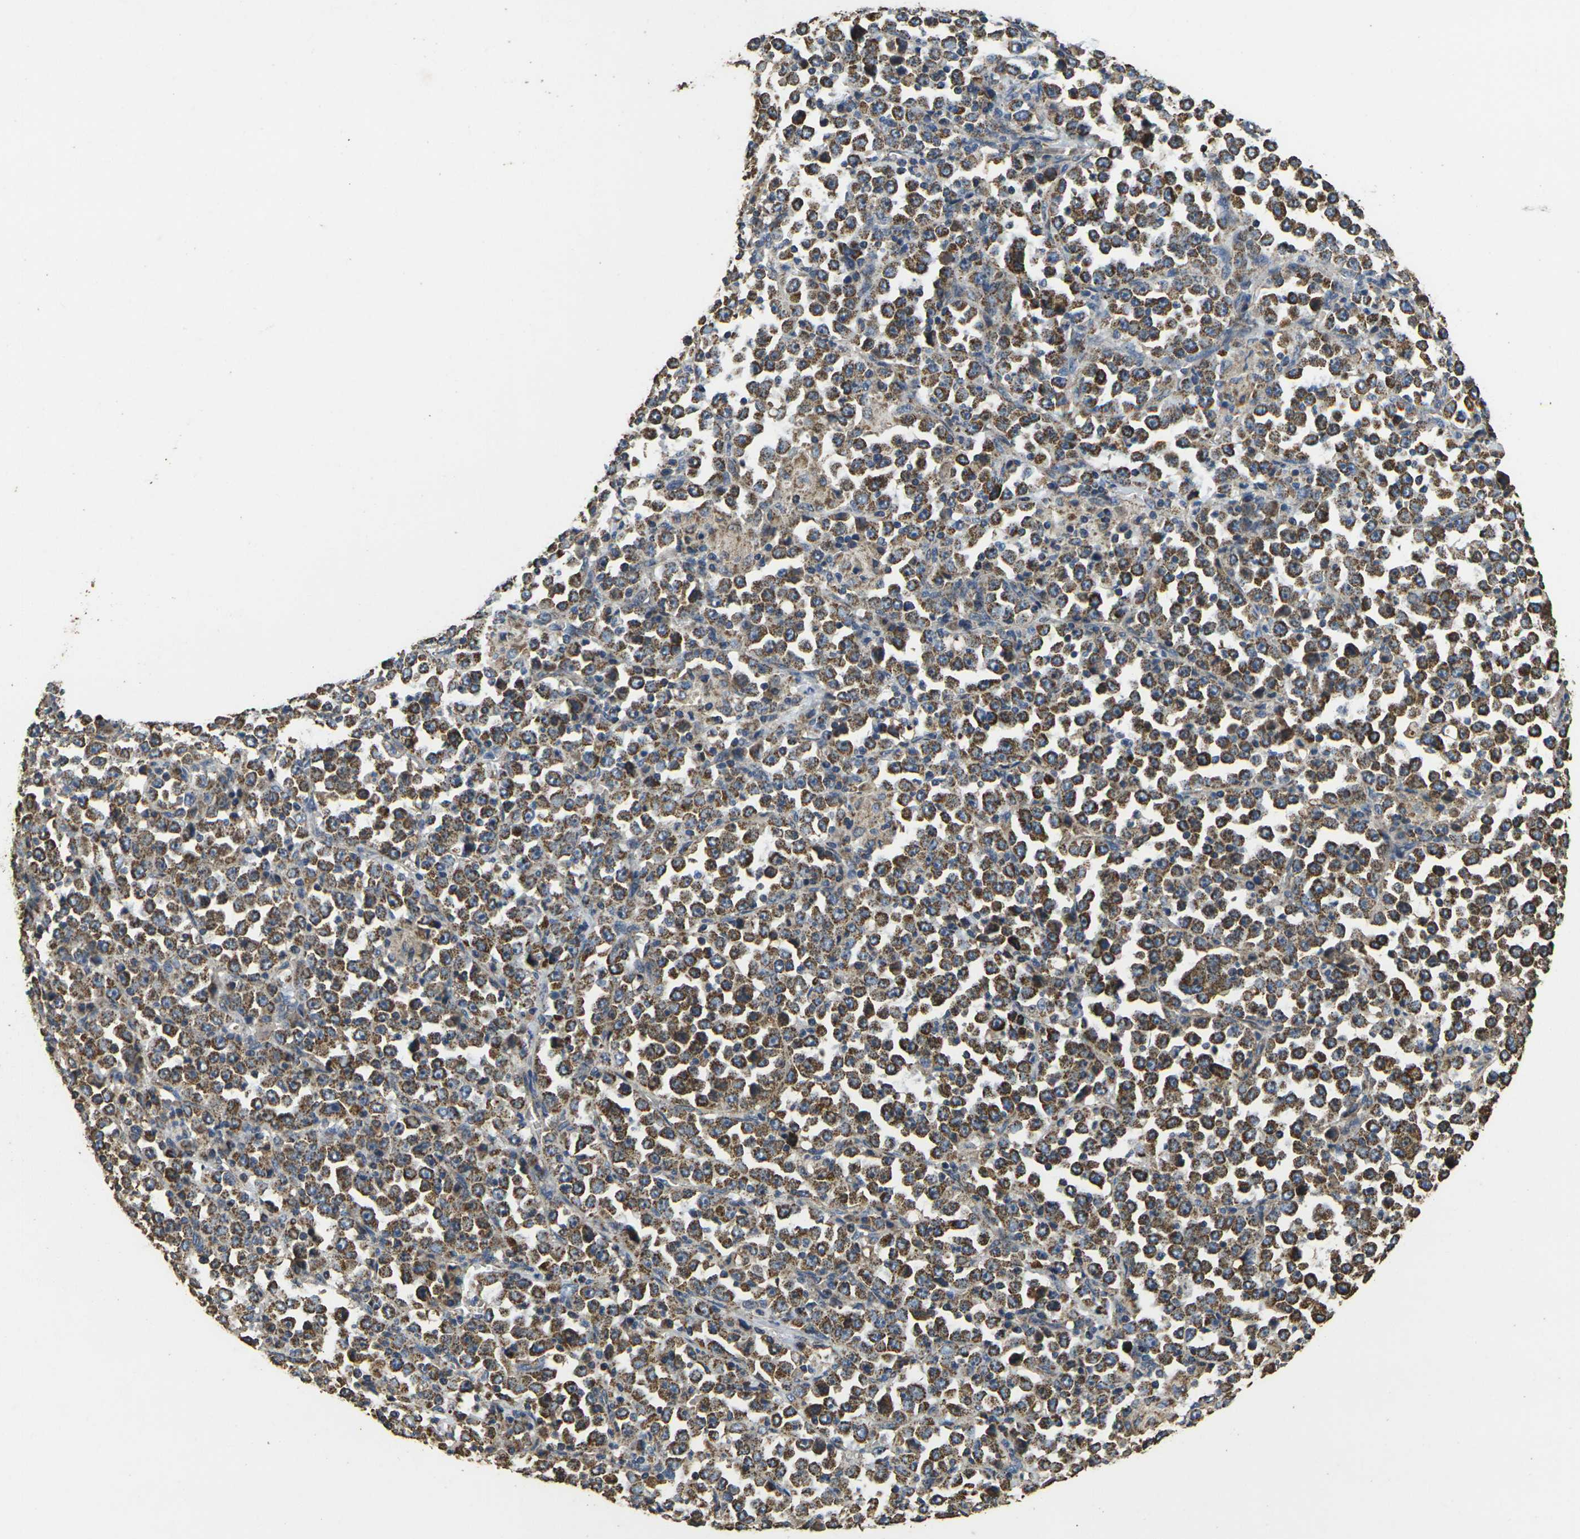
{"staining": {"intensity": "moderate", "quantity": ">75%", "location": "cytoplasmic/membranous"}, "tissue": "stomach cancer", "cell_type": "Tumor cells", "image_type": "cancer", "snomed": [{"axis": "morphology", "description": "Normal tissue, NOS"}, {"axis": "morphology", "description": "Adenocarcinoma, NOS"}, {"axis": "topography", "description": "Stomach, upper"}, {"axis": "topography", "description": "Stomach"}], "caption": "Stomach cancer (adenocarcinoma) was stained to show a protein in brown. There is medium levels of moderate cytoplasmic/membranous positivity in about >75% of tumor cells. (IHC, brightfield microscopy, high magnification).", "gene": "MAPK11", "patient": {"sex": "male", "age": 59}}